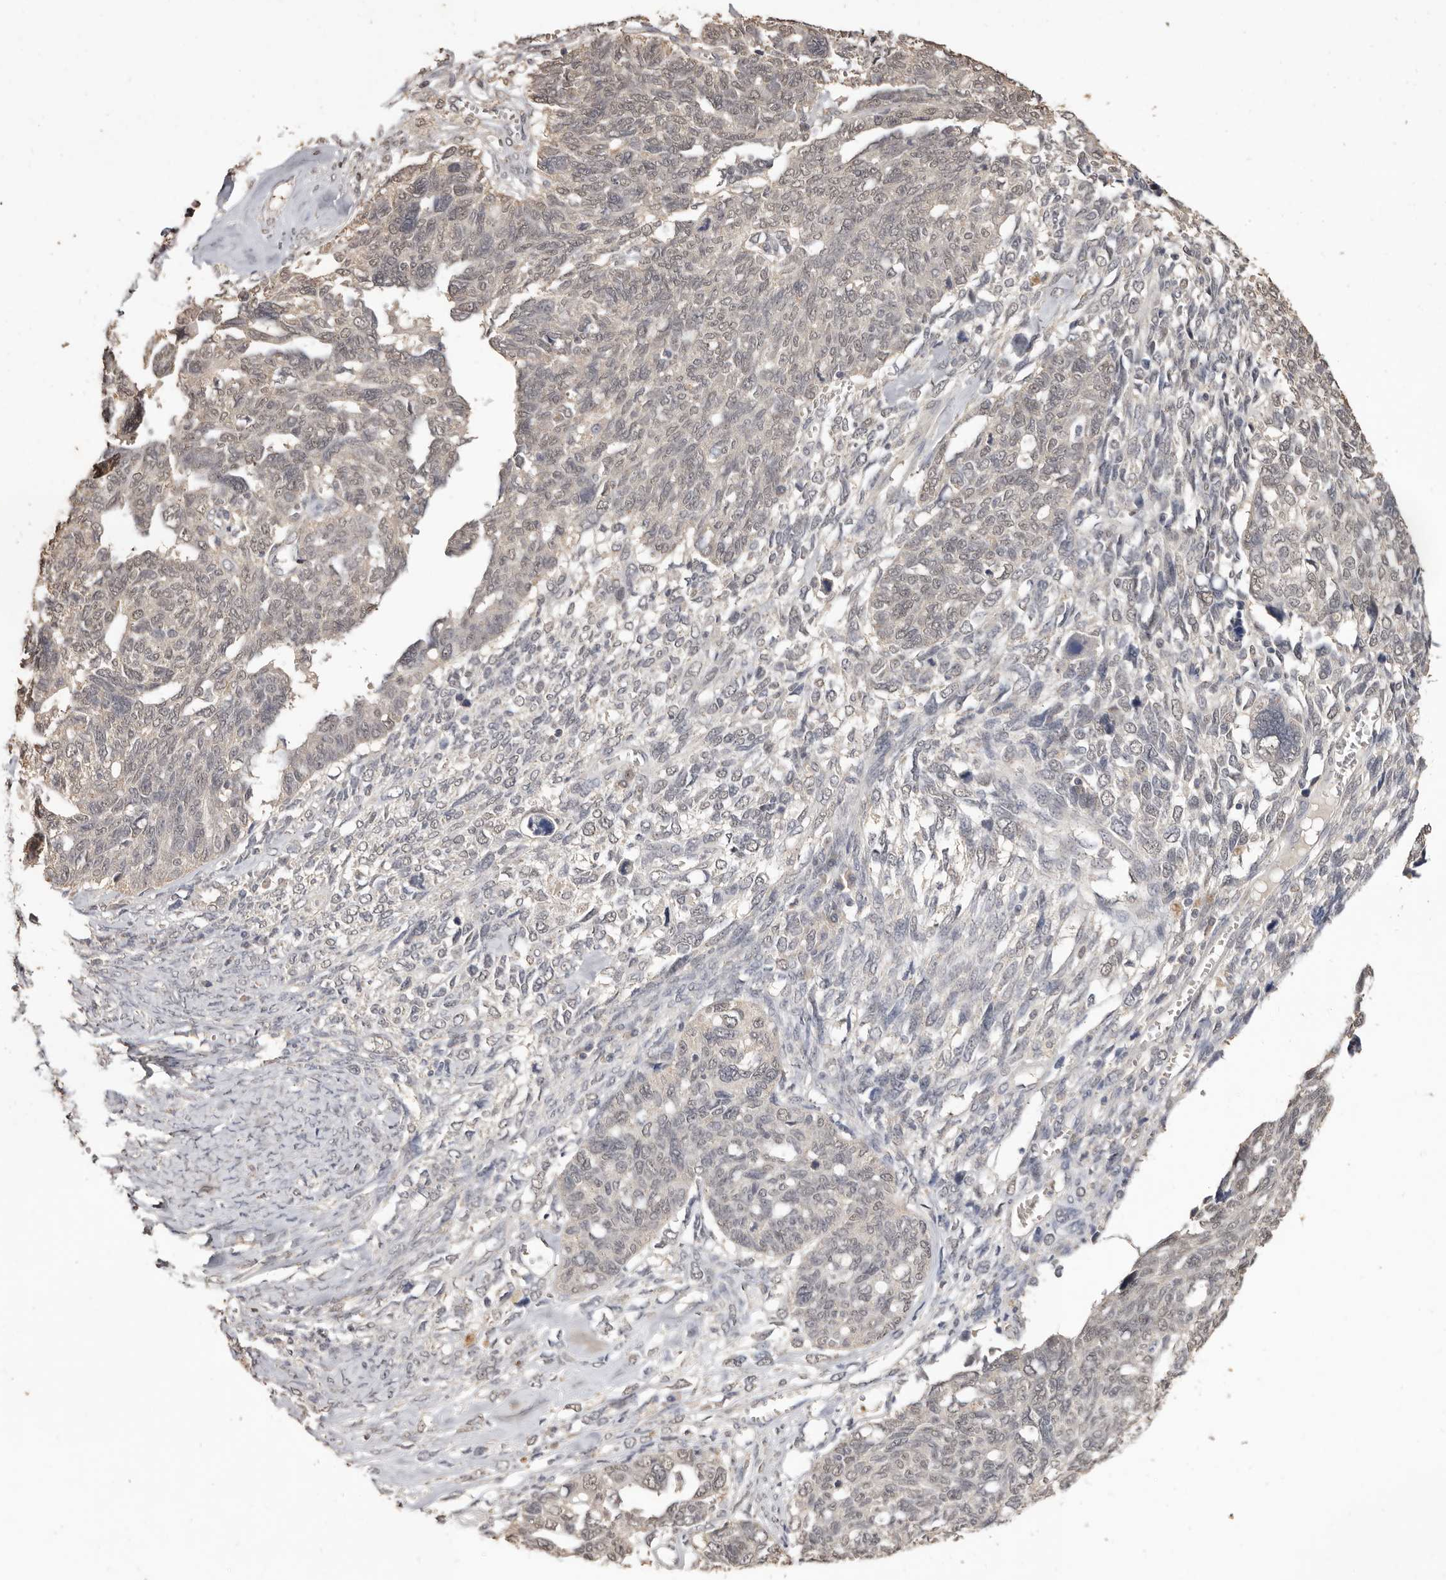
{"staining": {"intensity": "negative", "quantity": "none", "location": "none"}, "tissue": "ovarian cancer", "cell_type": "Tumor cells", "image_type": "cancer", "snomed": [{"axis": "morphology", "description": "Cystadenocarcinoma, serous, NOS"}, {"axis": "topography", "description": "Ovary"}], "caption": "High magnification brightfield microscopy of ovarian serous cystadenocarcinoma stained with DAB (3,3'-diaminobenzidine) (brown) and counterstained with hematoxylin (blue): tumor cells show no significant positivity.", "gene": "INAVA", "patient": {"sex": "female", "age": 79}}